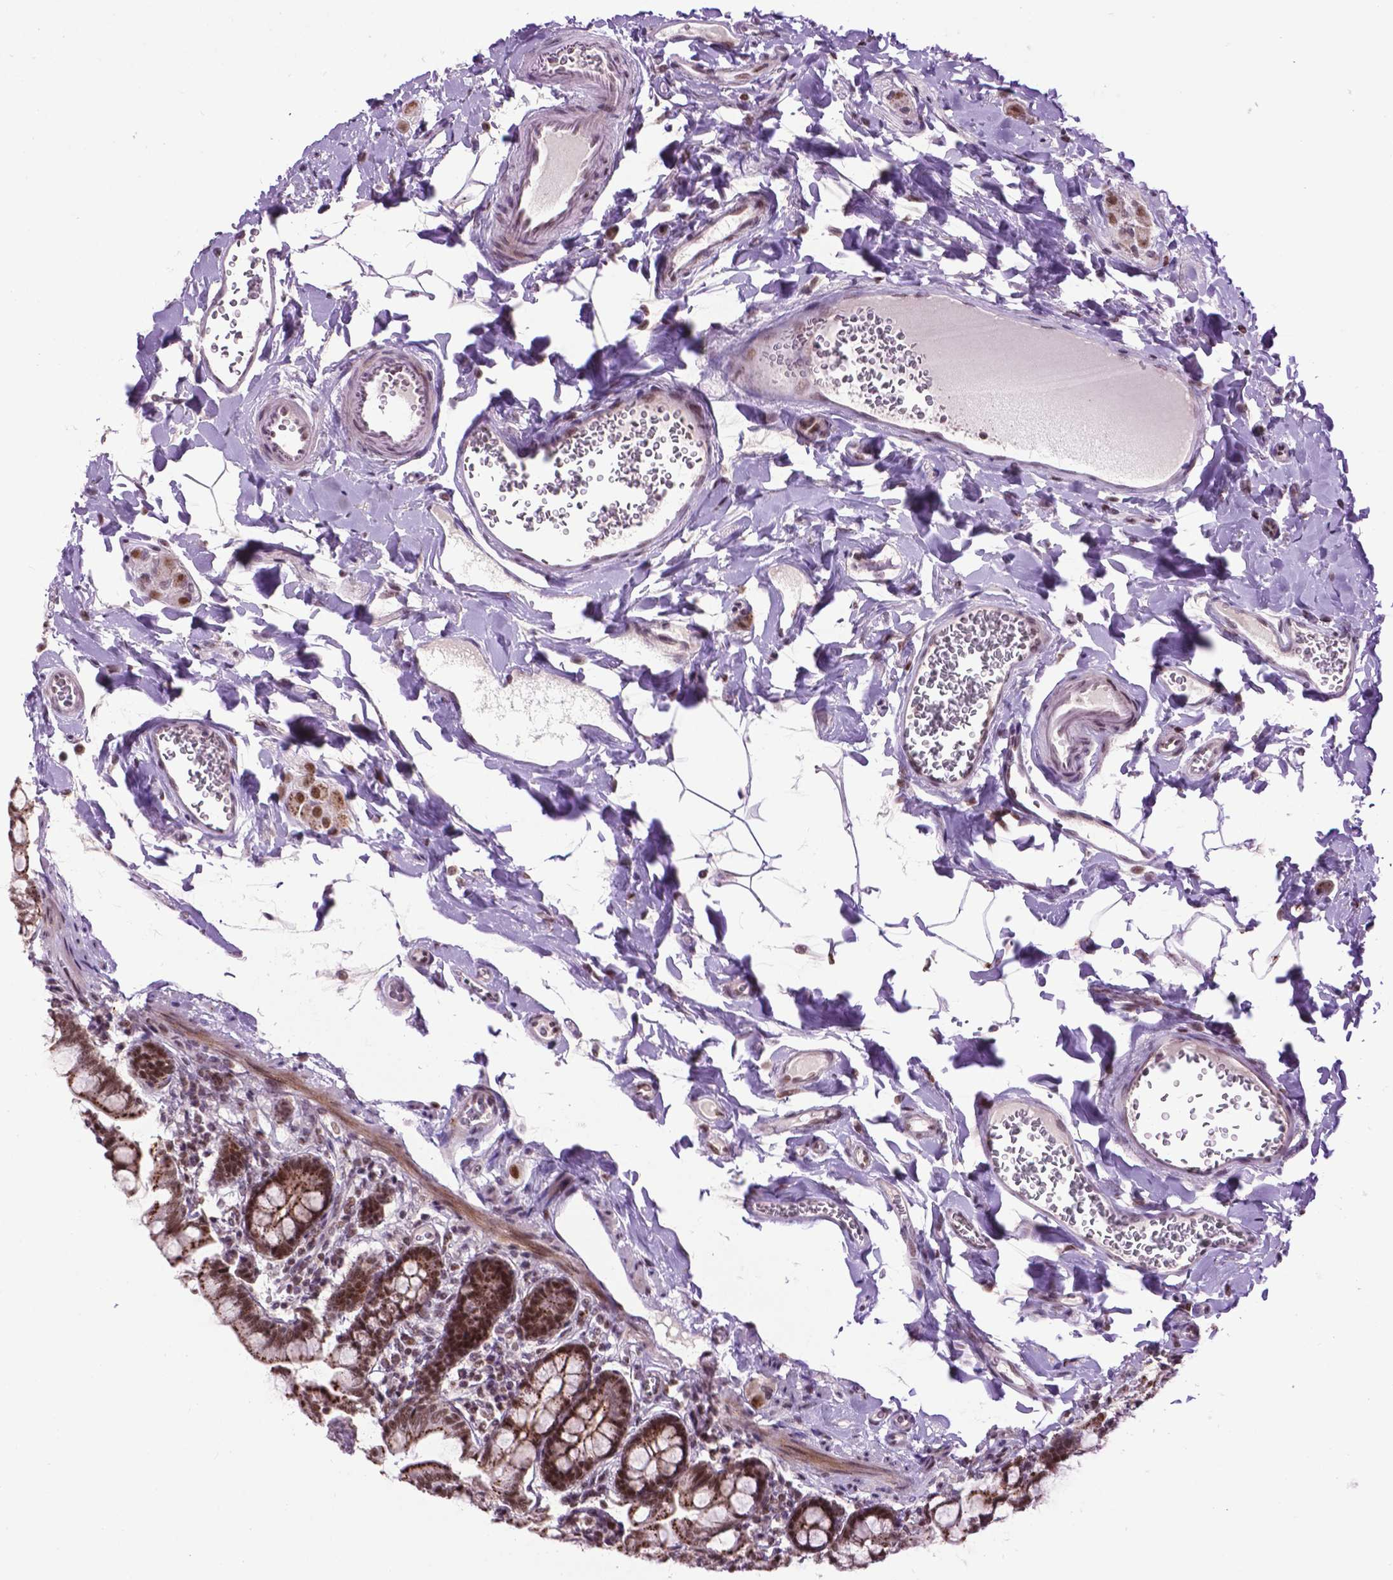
{"staining": {"intensity": "strong", "quantity": ">75%", "location": "cytoplasmic/membranous,nuclear"}, "tissue": "small intestine", "cell_type": "Glandular cells", "image_type": "normal", "snomed": [{"axis": "morphology", "description": "Normal tissue, NOS"}, {"axis": "topography", "description": "Small intestine"}], "caption": "DAB immunohistochemical staining of unremarkable human small intestine displays strong cytoplasmic/membranous,nuclear protein staining in approximately >75% of glandular cells.", "gene": "EAF1", "patient": {"sex": "female", "age": 56}}